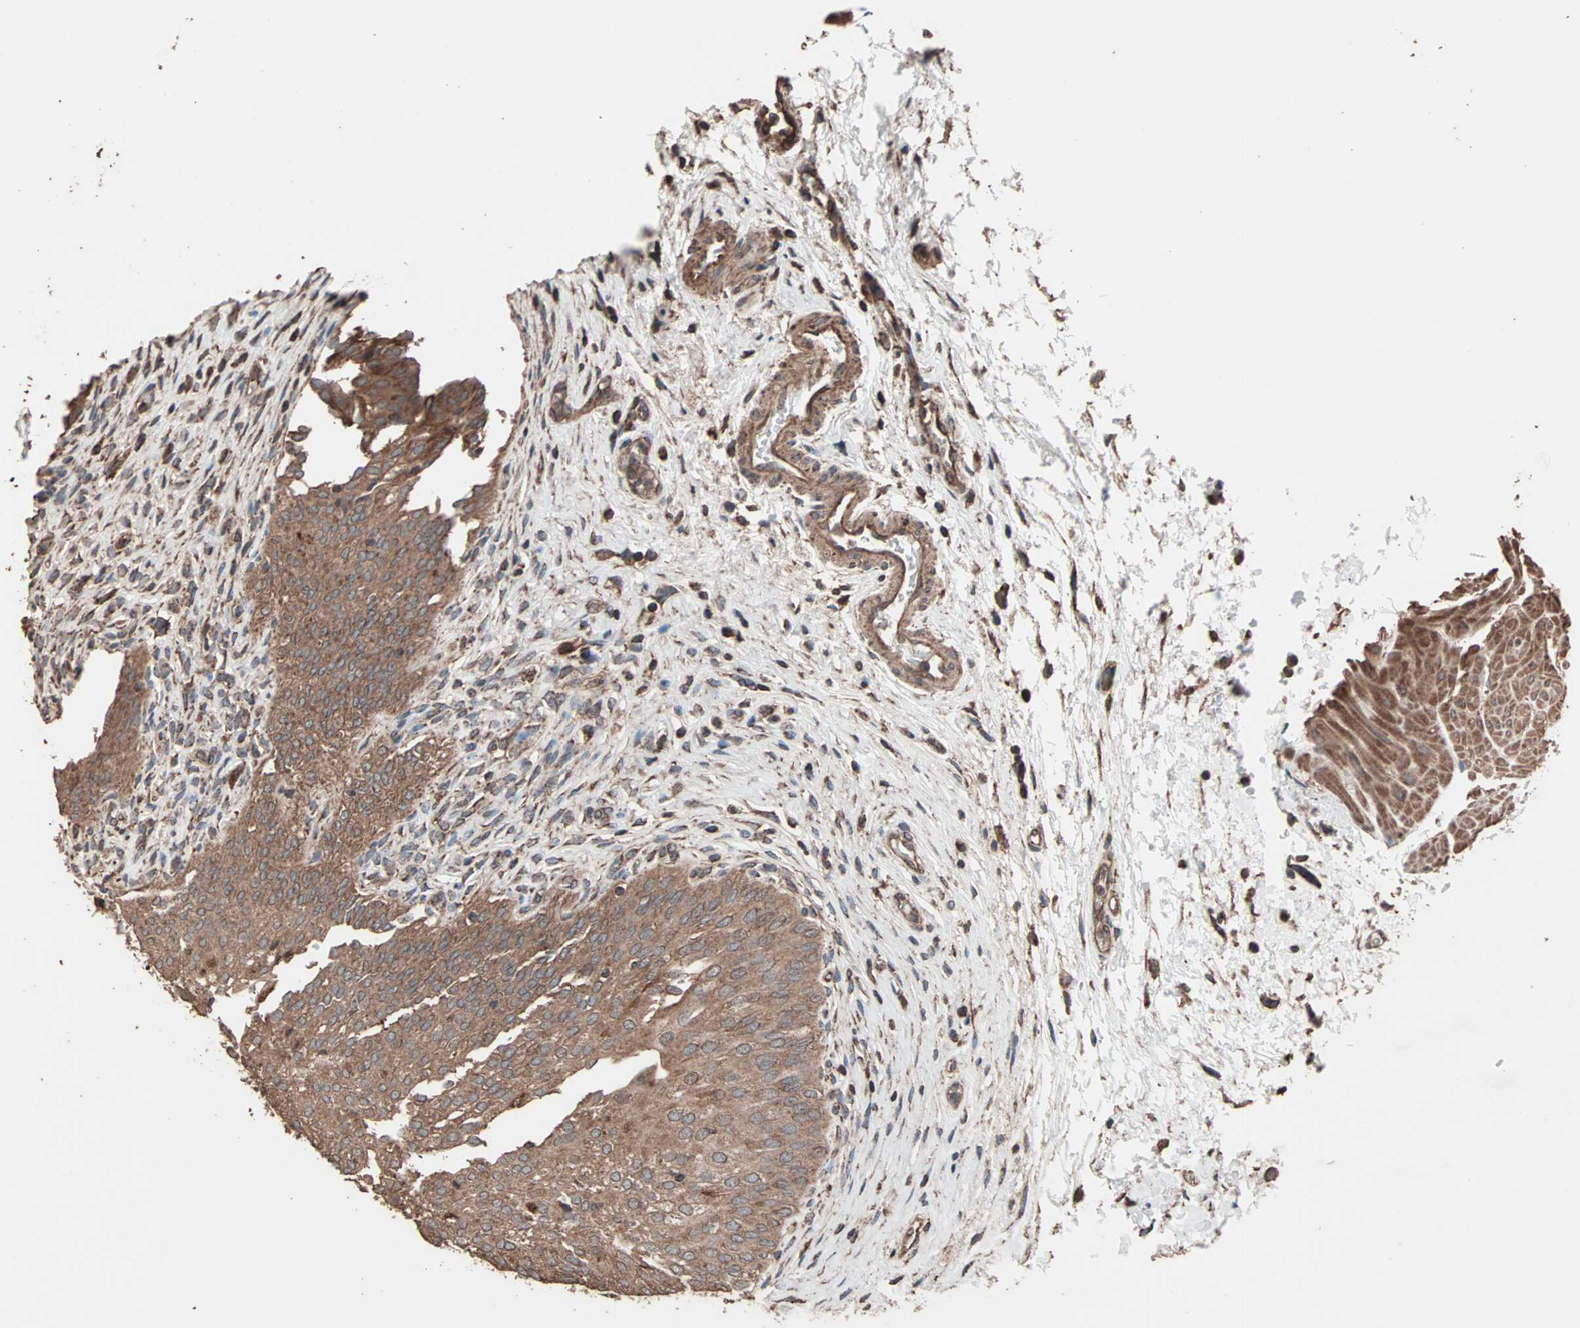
{"staining": {"intensity": "strong", "quantity": ">75%", "location": "cytoplasmic/membranous"}, "tissue": "urinary bladder", "cell_type": "Urothelial cells", "image_type": "normal", "snomed": [{"axis": "morphology", "description": "Normal tissue, NOS"}, {"axis": "morphology", "description": "Urothelial carcinoma, High grade"}, {"axis": "topography", "description": "Urinary bladder"}], "caption": "The histopathology image exhibits a brown stain indicating the presence of a protein in the cytoplasmic/membranous of urothelial cells in urinary bladder.", "gene": "MRPL2", "patient": {"sex": "male", "age": 46}}